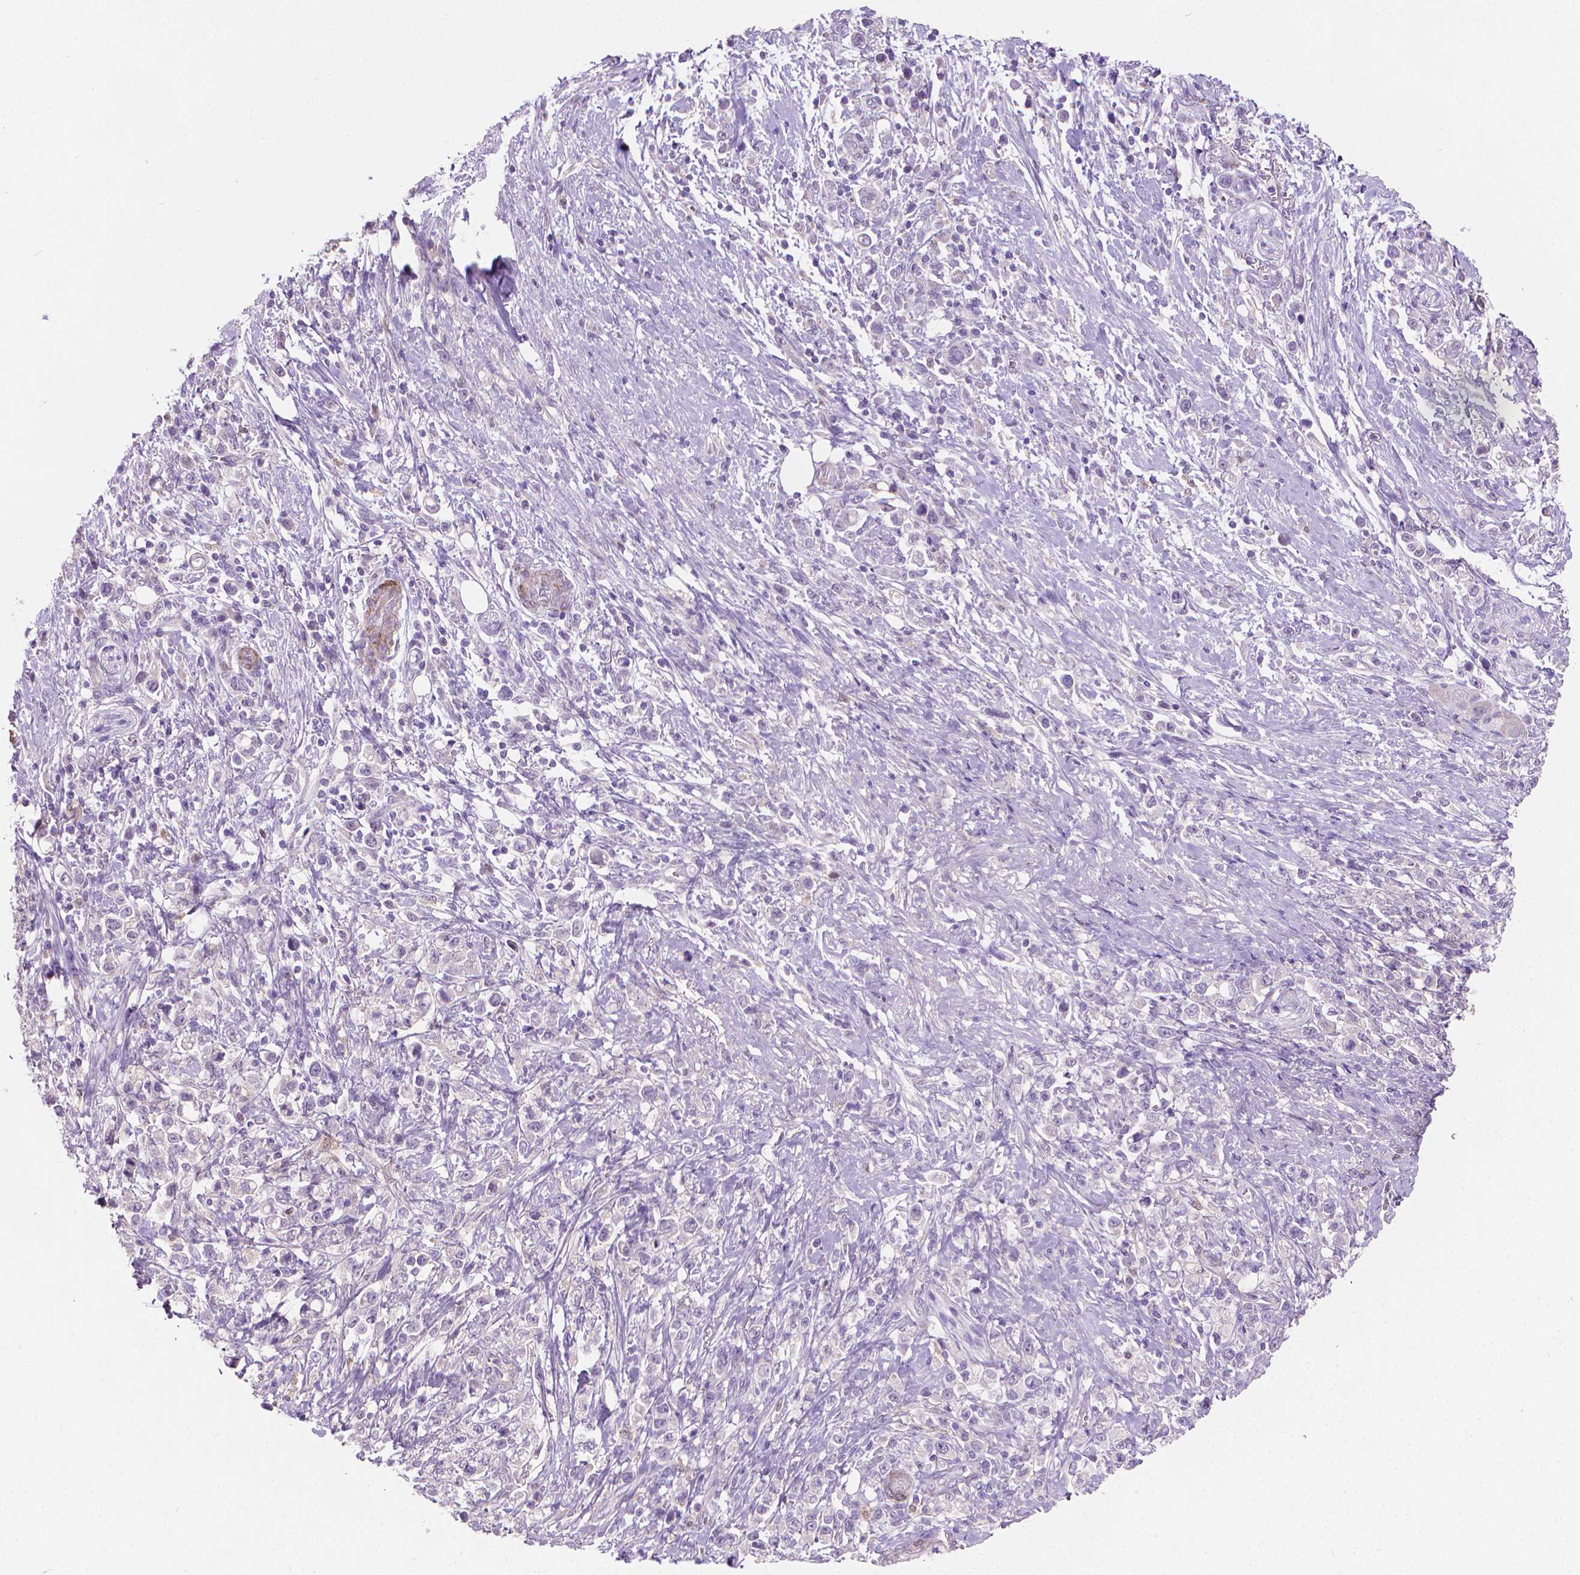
{"staining": {"intensity": "negative", "quantity": "none", "location": "none"}, "tissue": "stomach cancer", "cell_type": "Tumor cells", "image_type": "cancer", "snomed": [{"axis": "morphology", "description": "Adenocarcinoma, NOS"}, {"axis": "topography", "description": "Stomach"}], "caption": "DAB (3,3'-diaminobenzidine) immunohistochemical staining of stomach adenocarcinoma demonstrates no significant positivity in tumor cells.", "gene": "GSDMA", "patient": {"sex": "male", "age": 63}}